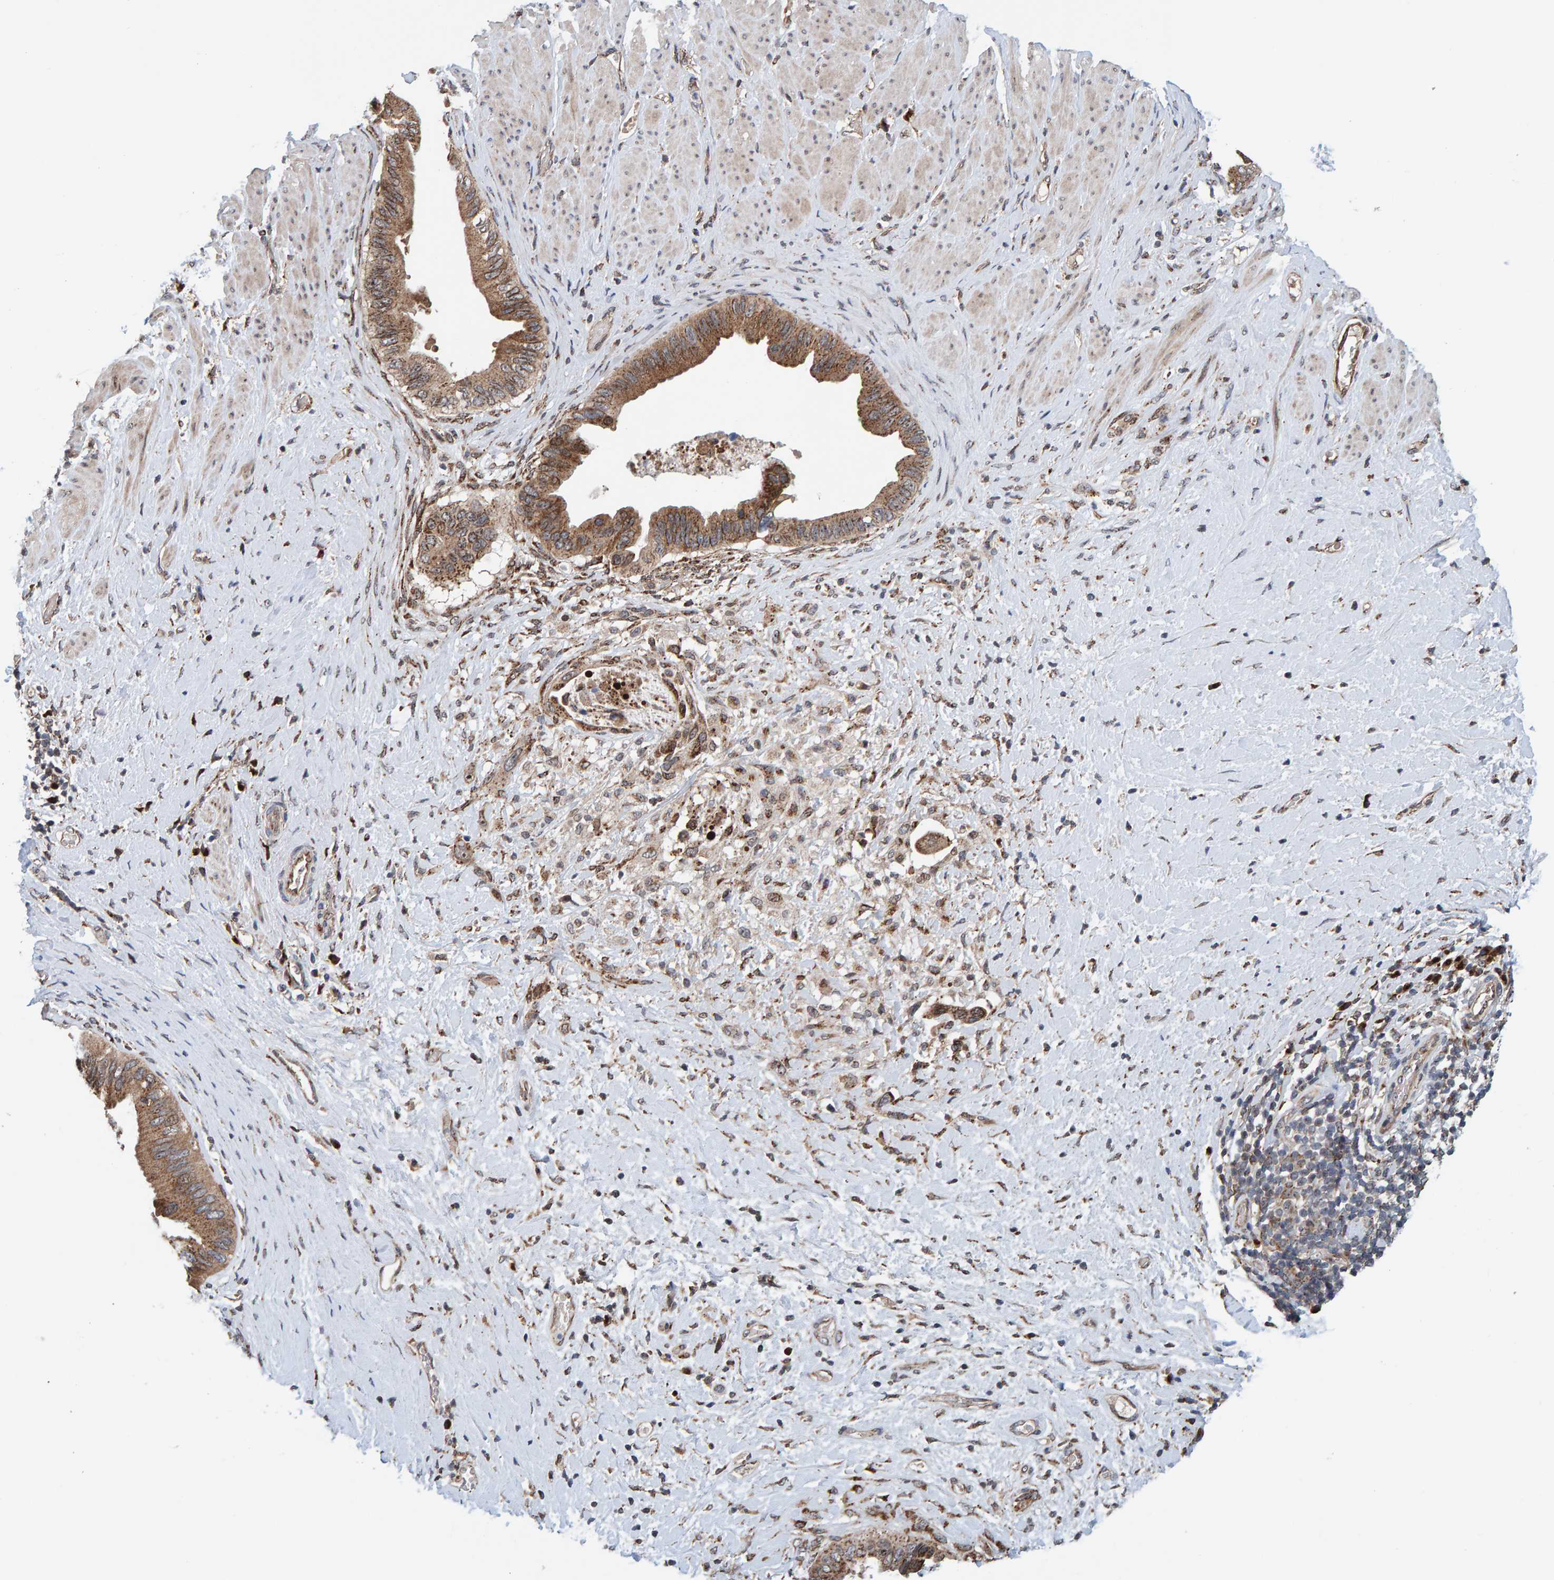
{"staining": {"intensity": "moderate", "quantity": ">75%", "location": "cytoplasmic/membranous"}, "tissue": "pancreatic cancer", "cell_type": "Tumor cells", "image_type": "cancer", "snomed": [{"axis": "morphology", "description": "Adenocarcinoma, NOS"}, {"axis": "topography", "description": "Pancreas"}], "caption": "Moderate cytoplasmic/membranous expression for a protein is appreciated in approximately >75% of tumor cells of adenocarcinoma (pancreatic) using IHC.", "gene": "CCDC25", "patient": {"sex": "female", "age": 56}}